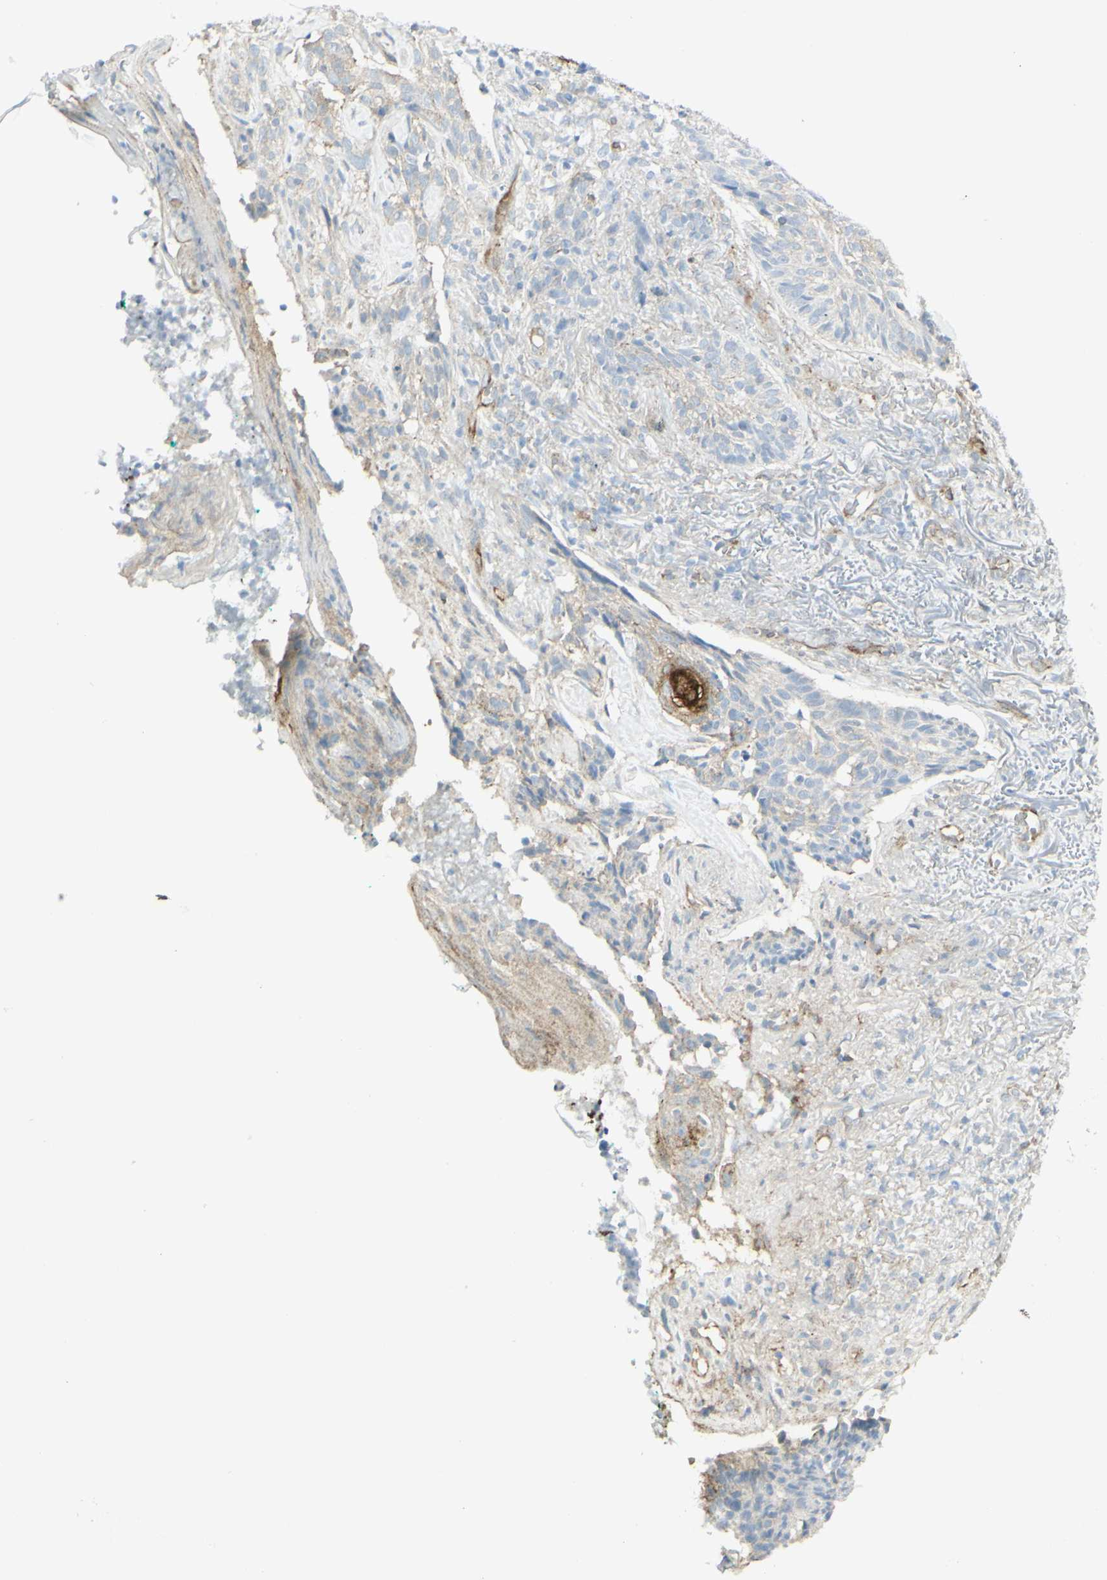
{"staining": {"intensity": "weak", "quantity": "<25%", "location": "cytoplasmic/membranous"}, "tissue": "skin cancer", "cell_type": "Tumor cells", "image_type": "cancer", "snomed": [{"axis": "morphology", "description": "Basal cell carcinoma"}, {"axis": "topography", "description": "Skin"}], "caption": "Tumor cells are negative for protein expression in human basal cell carcinoma (skin).", "gene": "MYO6", "patient": {"sex": "male", "age": 43}}